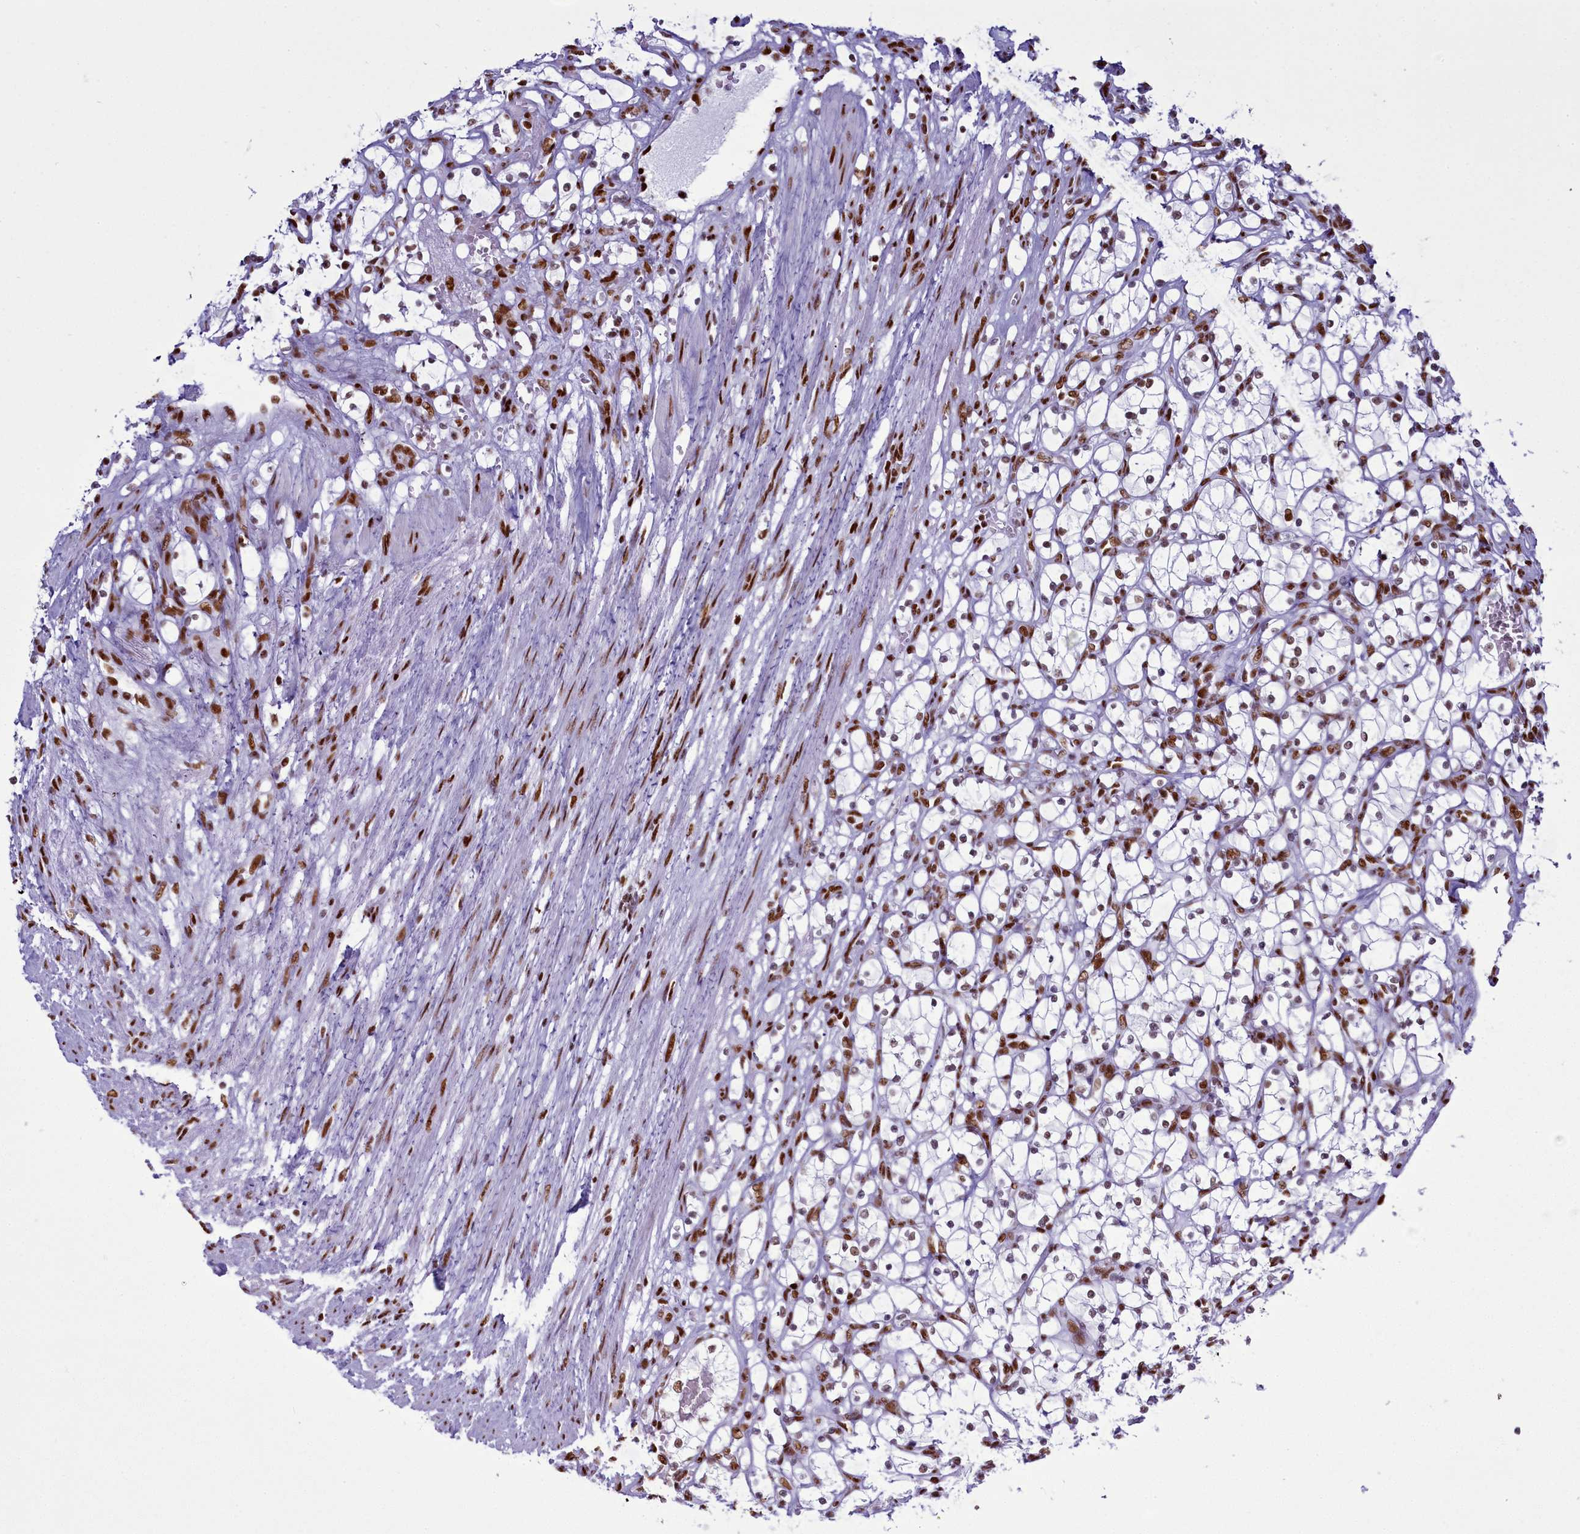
{"staining": {"intensity": "moderate", "quantity": ">75%", "location": "nuclear"}, "tissue": "renal cancer", "cell_type": "Tumor cells", "image_type": "cancer", "snomed": [{"axis": "morphology", "description": "Adenocarcinoma, NOS"}, {"axis": "topography", "description": "Kidney"}], "caption": "Immunohistochemical staining of human adenocarcinoma (renal) reveals medium levels of moderate nuclear staining in approximately >75% of tumor cells.", "gene": "RALY", "patient": {"sex": "female", "age": 69}}